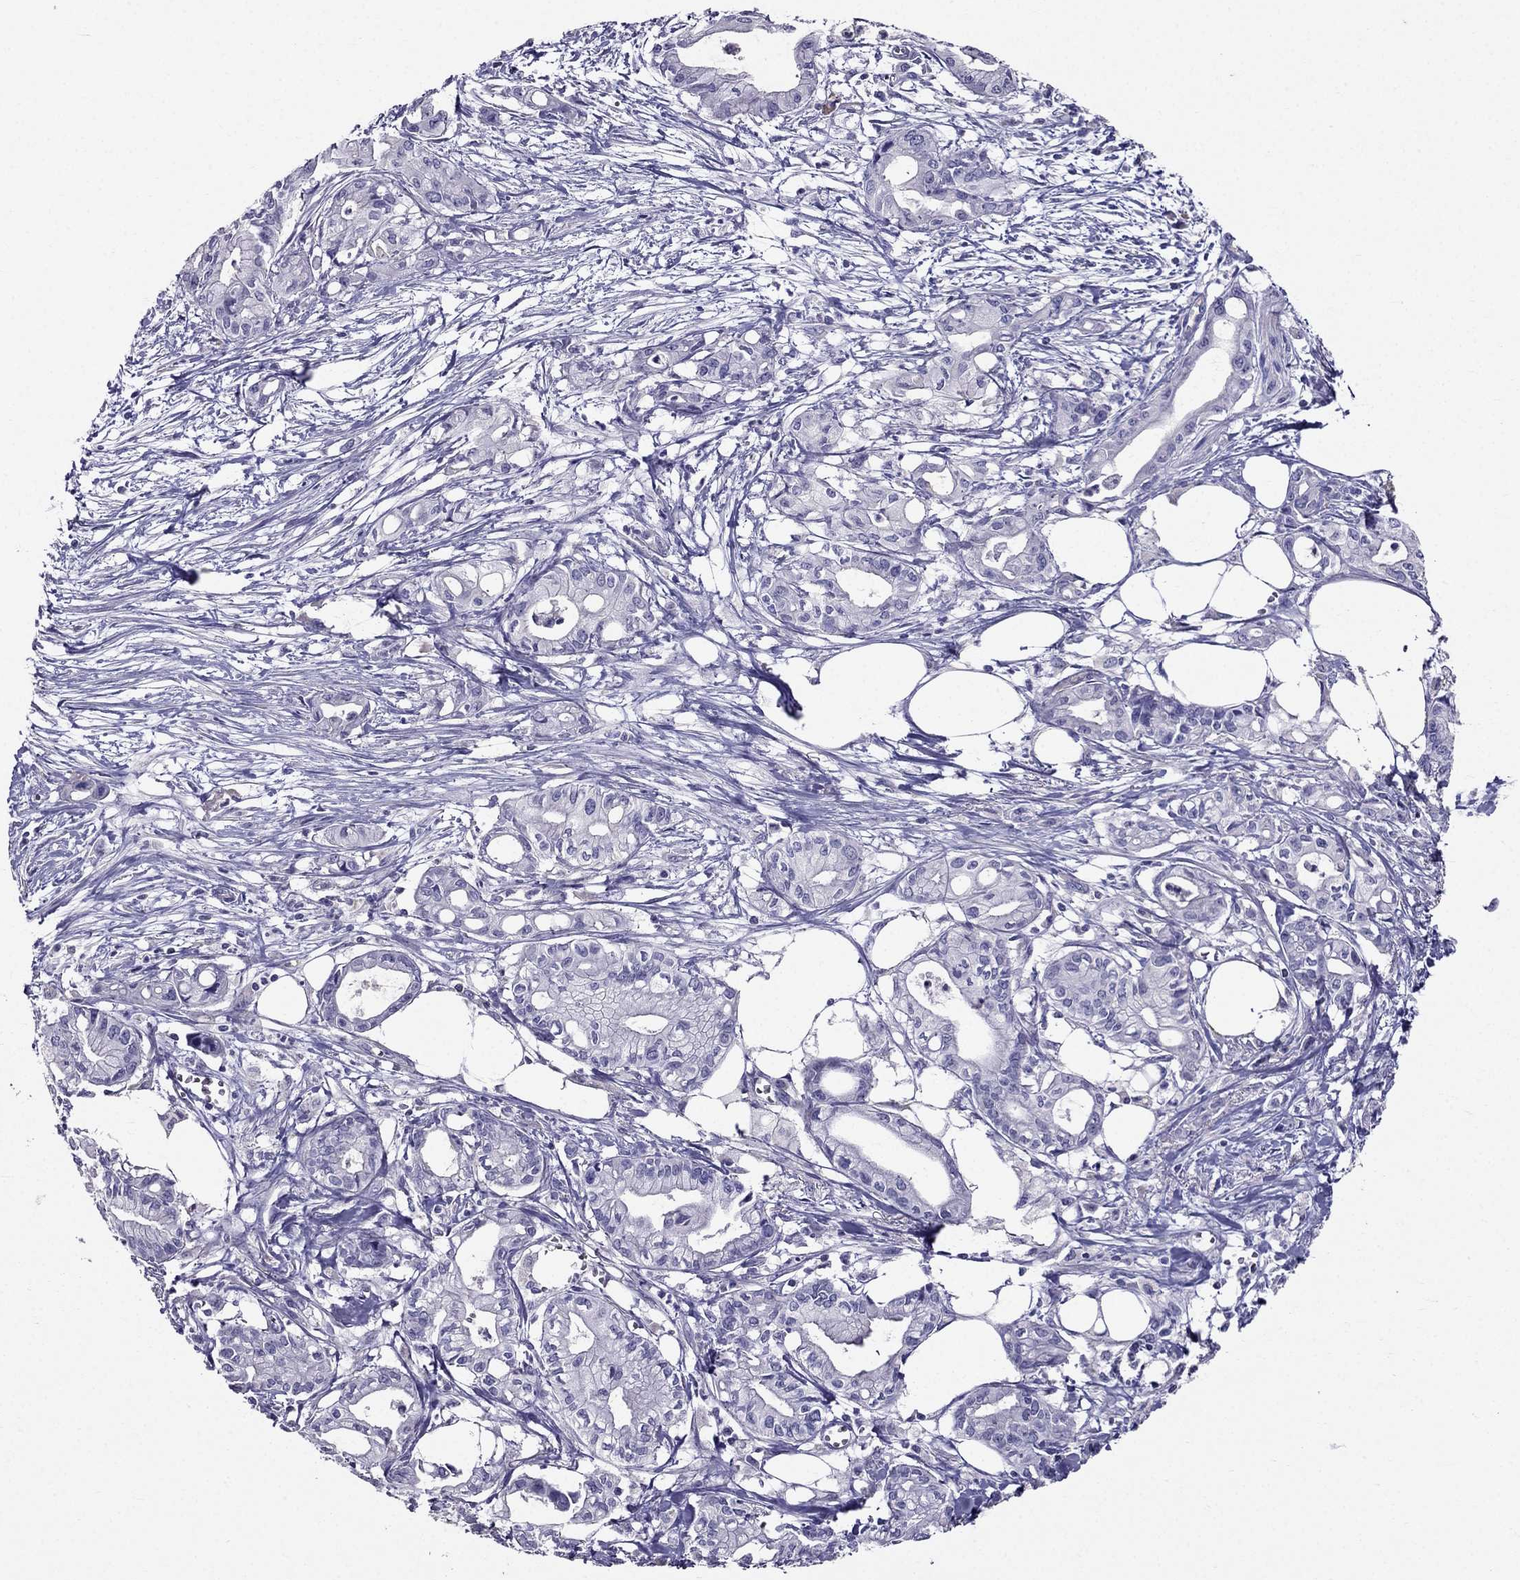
{"staining": {"intensity": "negative", "quantity": "none", "location": "none"}, "tissue": "pancreatic cancer", "cell_type": "Tumor cells", "image_type": "cancer", "snomed": [{"axis": "morphology", "description": "Adenocarcinoma, NOS"}, {"axis": "topography", "description": "Pancreas"}], "caption": "An image of human pancreatic cancer (adenocarcinoma) is negative for staining in tumor cells.", "gene": "AAK1", "patient": {"sex": "male", "age": 71}}